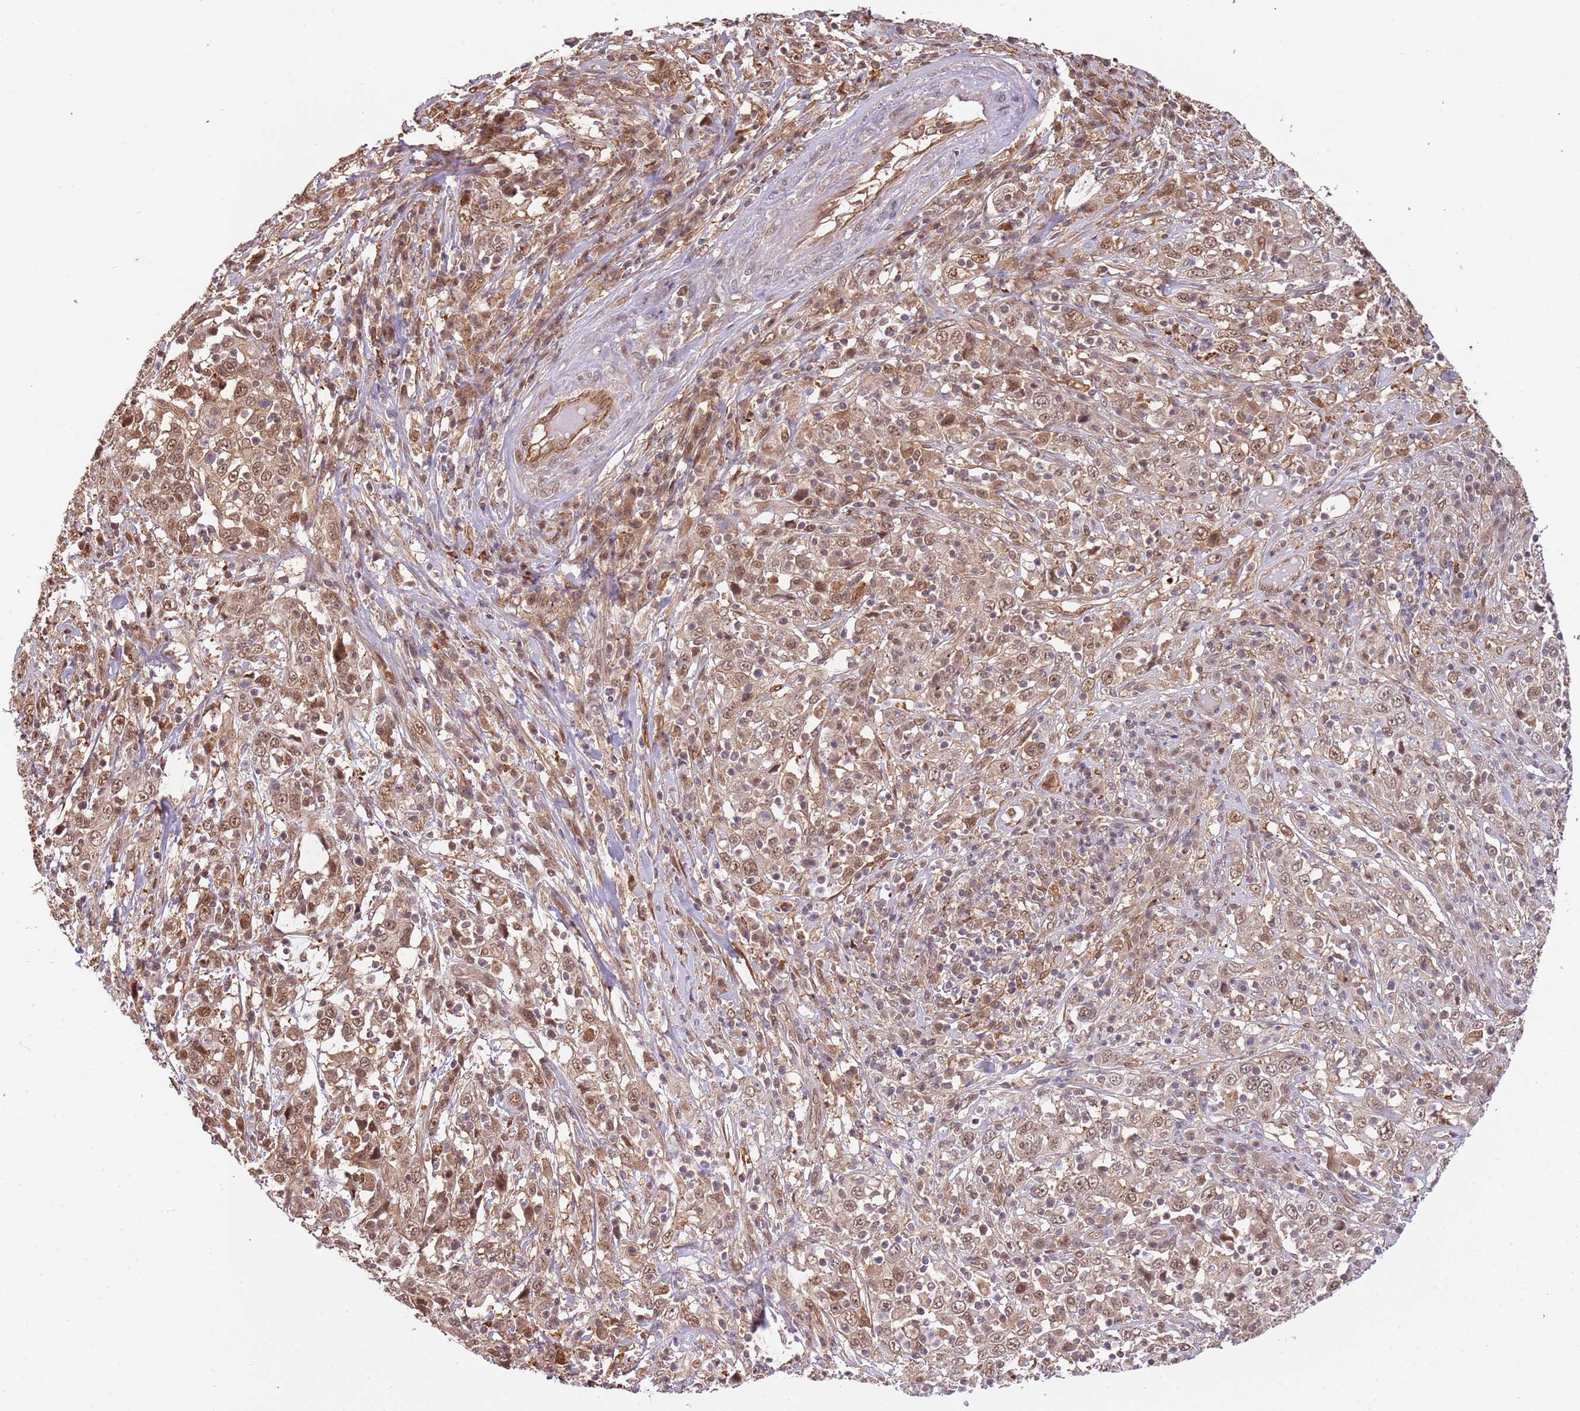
{"staining": {"intensity": "moderate", "quantity": ">75%", "location": "cytoplasmic/membranous,nuclear"}, "tissue": "cervical cancer", "cell_type": "Tumor cells", "image_type": "cancer", "snomed": [{"axis": "morphology", "description": "Squamous cell carcinoma, NOS"}, {"axis": "topography", "description": "Cervix"}], "caption": "Cervical cancer stained with a protein marker demonstrates moderate staining in tumor cells.", "gene": "PLSCR5", "patient": {"sex": "female", "age": 46}}